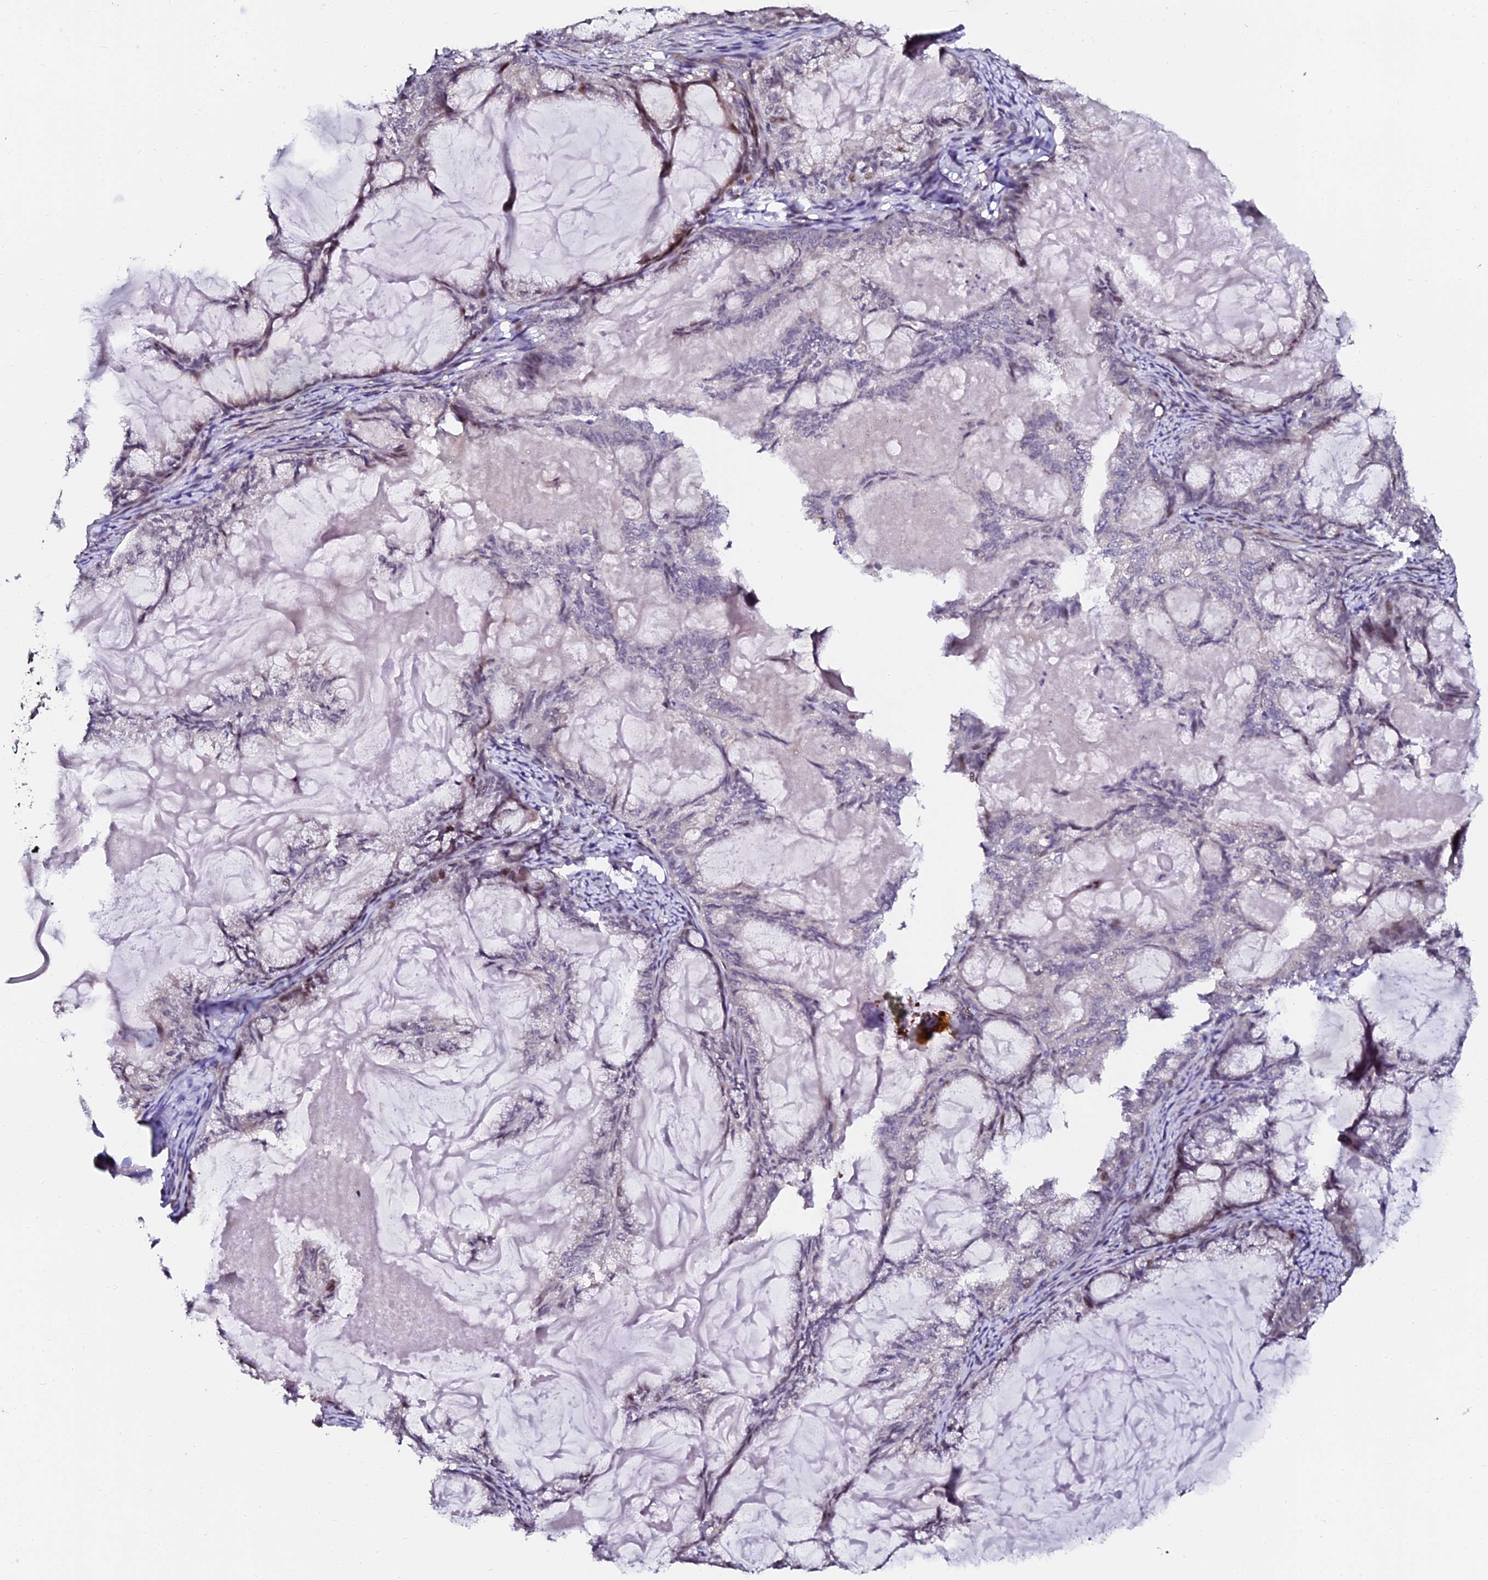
{"staining": {"intensity": "moderate", "quantity": "<25%", "location": "nuclear"}, "tissue": "endometrial cancer", "cell_type": "Tumor cells", "image_type": "cancer", "snomed": [{"axis": "morphology", "description": "Adenocarcinoma, NOS"}, {"axis": "topography", "description": "Endometrium"}], "caption": "A high-resolution image shows immunohistochemistry staining of adenocarcinoma (endometrial), which exhibits moderate nuclear expression in about <25% of tumor cells.", "gene": "GPN3", "patient": {"sex": "female", "age": 86}}